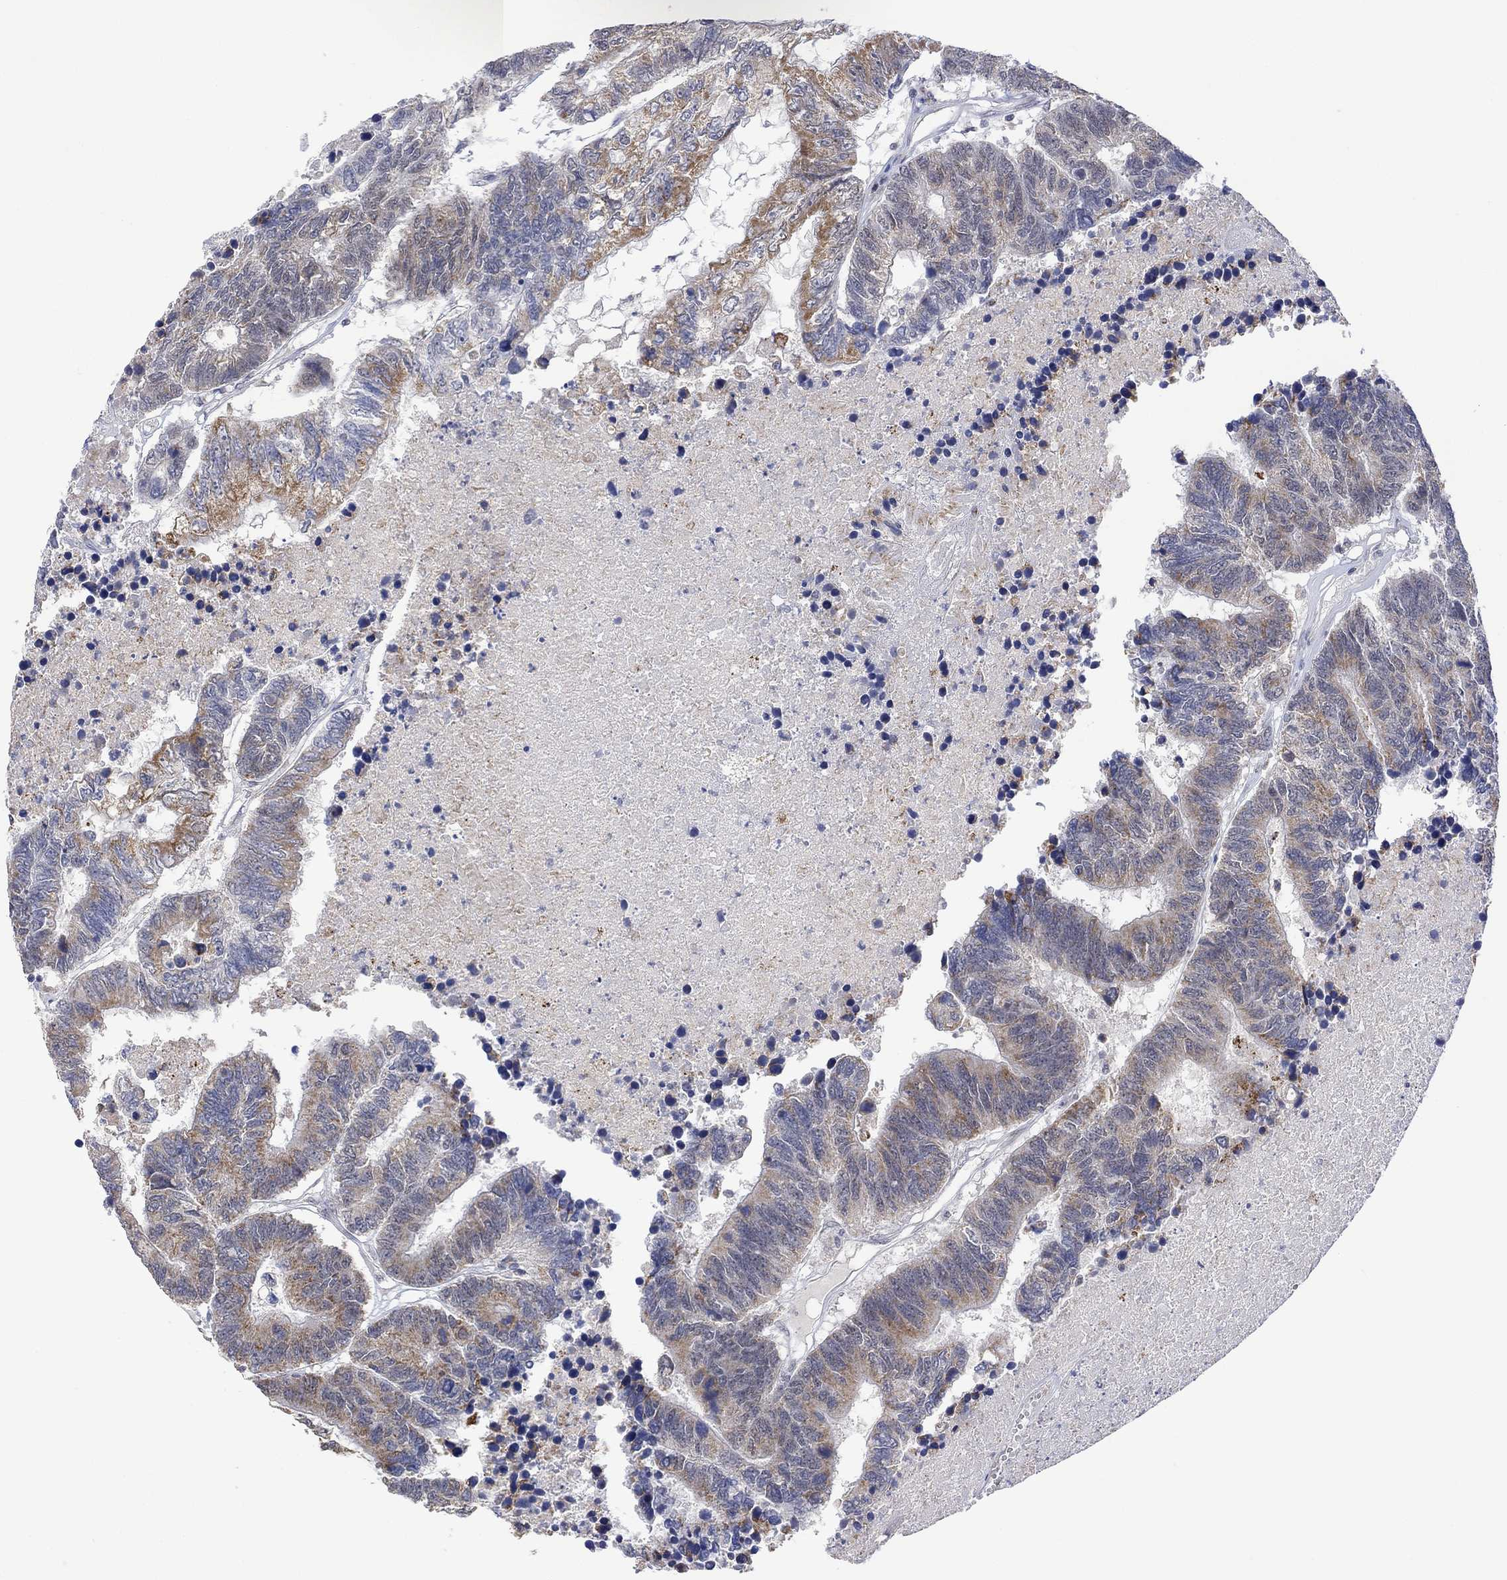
{"staining": {"intensity": "moderate", "quantity": "<25%", "location": "cytoplasmic/membranous"}, "tissue": "colorectal cancer", "cell_type": "Tumor cells", "image_type": "cancer", "snomed": [{"axis": "morphology", "description": "Adenocarcinoma, NOS"}, {"axis": "topography", "description": "Colon"}], "caption": "Immunohistochemical staining of colorectal adenocarcinoma demonstrates moderate cytoplasmic/membranous protein expression in about <25% of tumor cells. The protein is stained brown, and the nuclei are stained in blue (DAB (3,3'-diaminobenzidine) IHC with brightfield microscopy, high magnification).", "gene": "SLC48A1", "patient": {"sex": "female", "age": 48}}